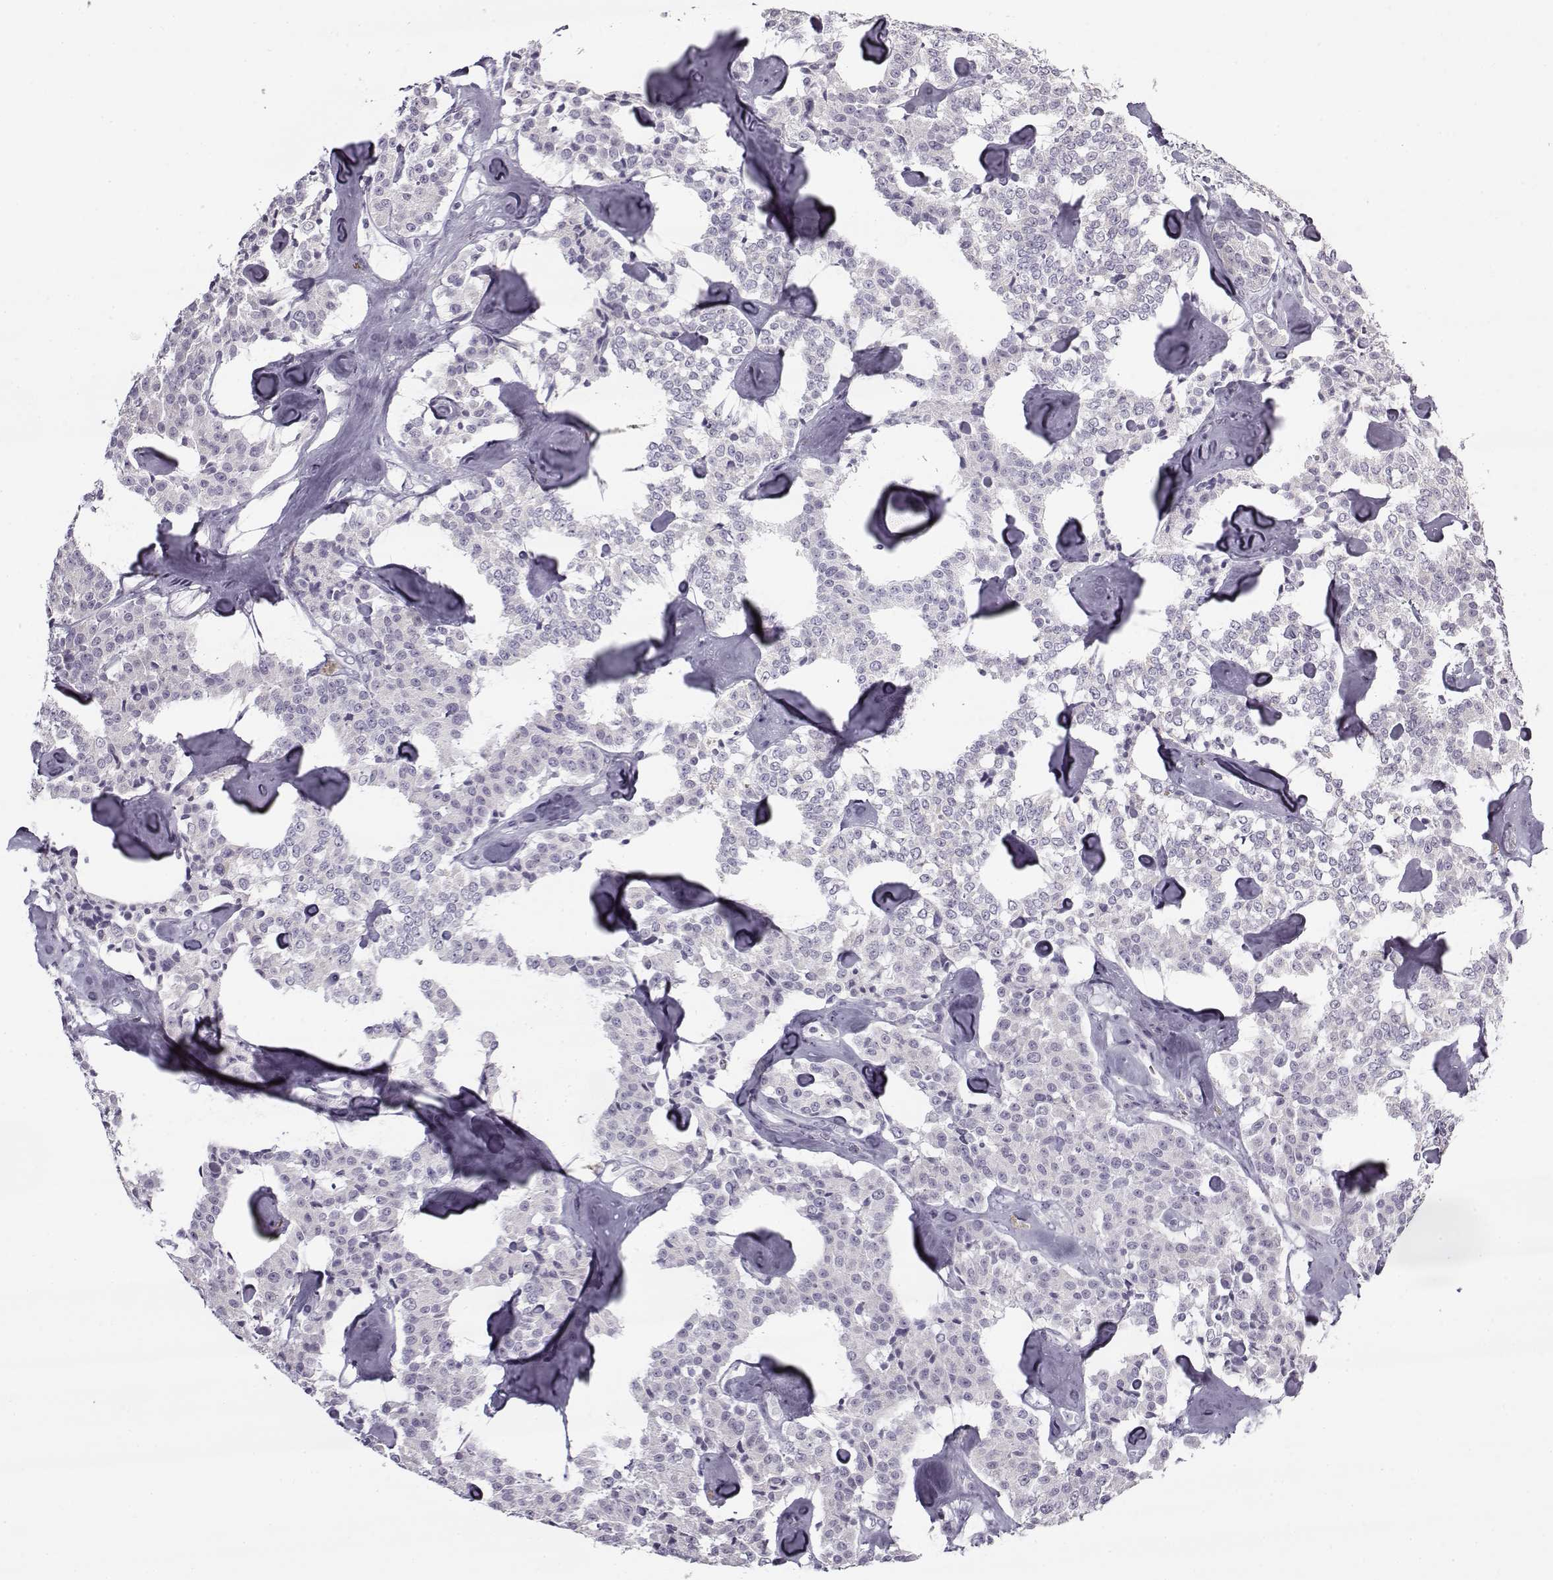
{"staining": {"intensity": "negative", "quantity": "none", "location": "none"}, "tissue": "carcinoid", "cell_type": "Tumor cells", "image_type": "cancer", "snomed": [{"axis": "morphology", "description": "Carcinoid, malignant, NOS"}, {"axis": "topography", "description": "Pancreas"}], "caption": "The photomicrograph shows no staining of tumor cells in carcinoid.", "gene": "SNCA", "patient": {"sex": "male", "age": 41}}